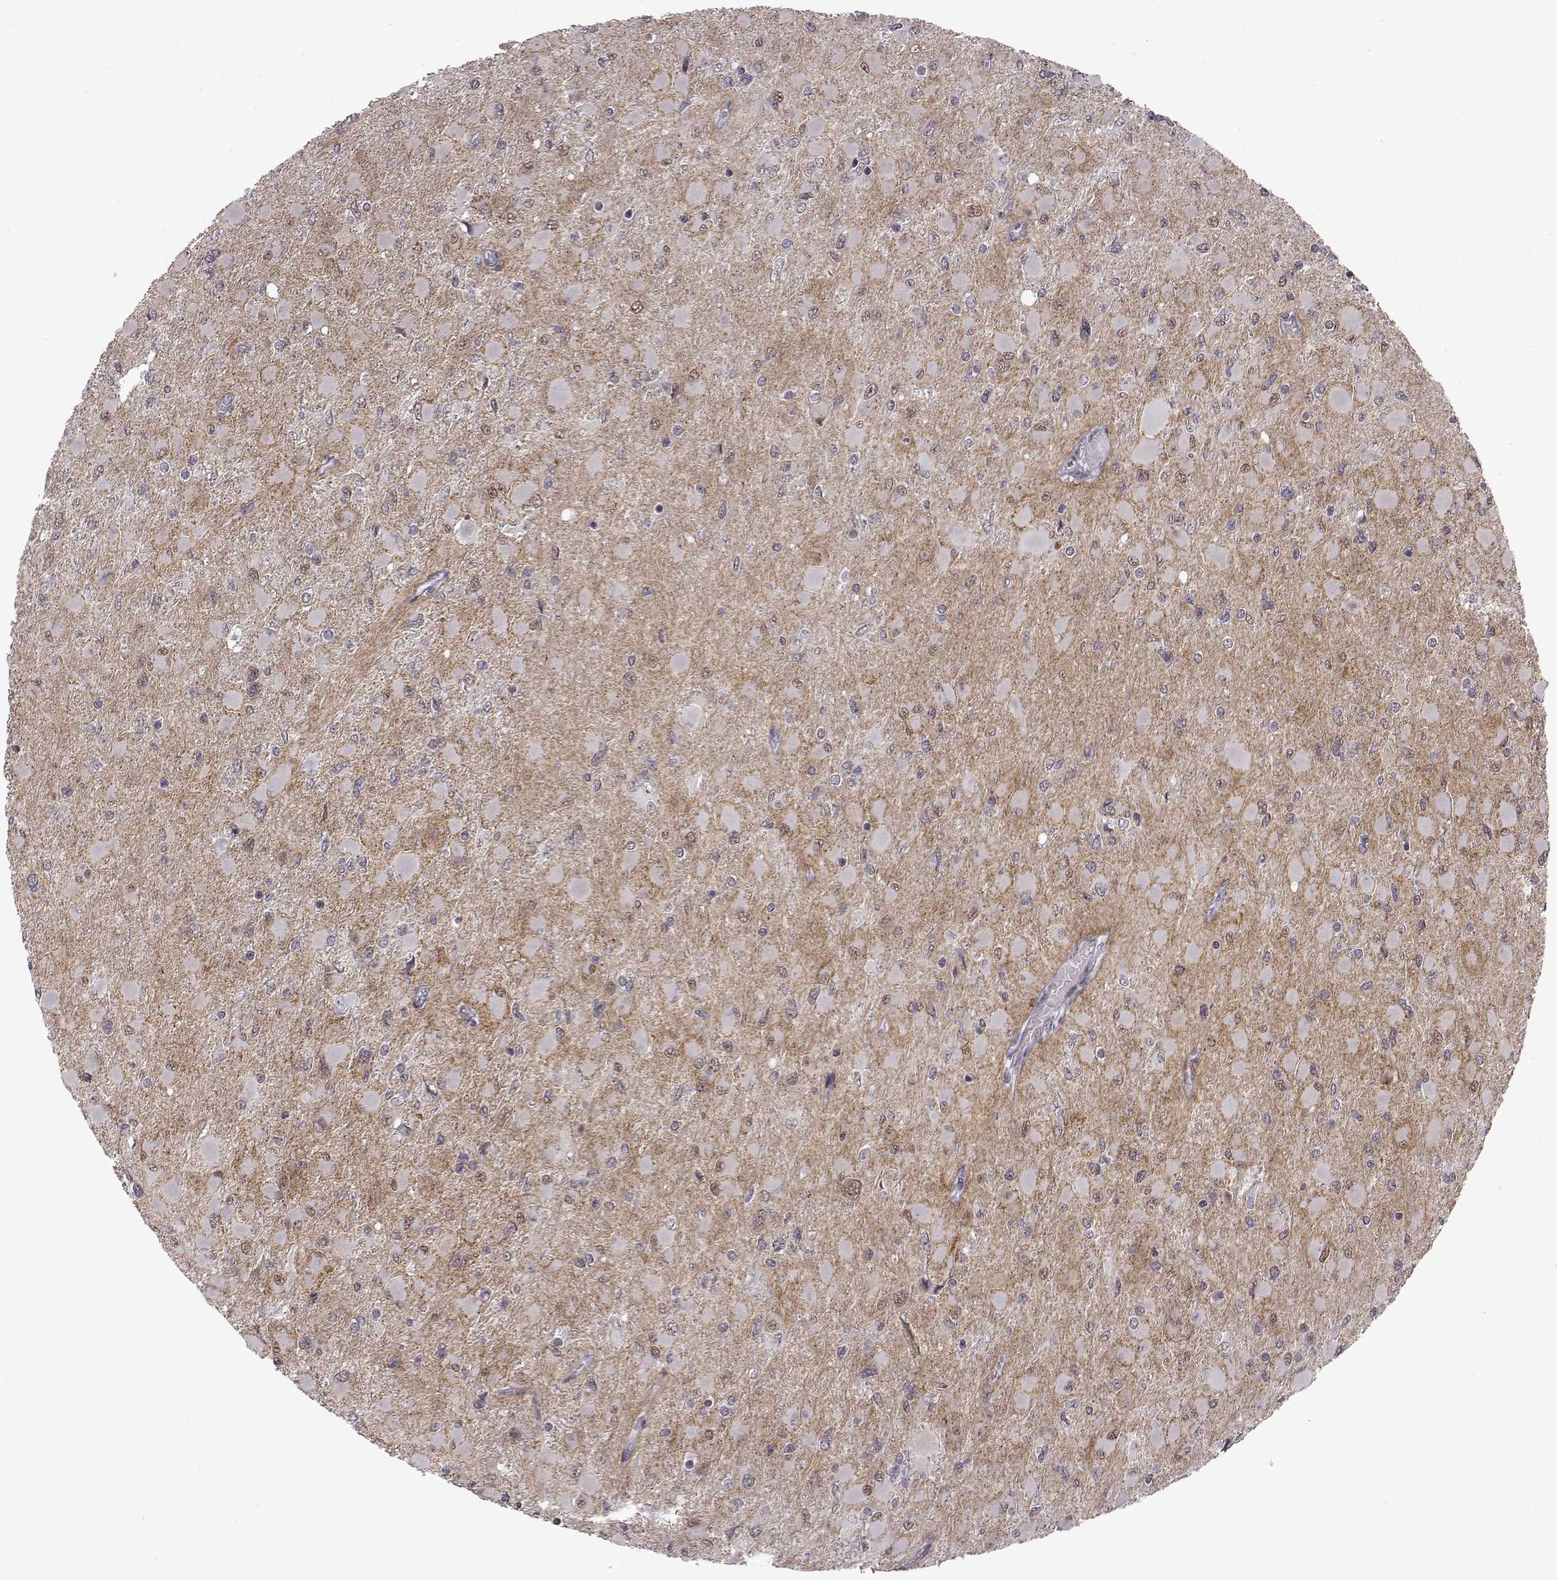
{"staining": {"intensity": "negative", "quantity": "none", "location": "none"}, "tissue": "glioma", "cell_type": "Tumor cells", "image_type": "cancer", "snomed": [{"axis": "morphology", "description": "Glioma, malignant, High grade"}, {"axis": "topography", "description": "Cerebral cortex"}], "caption": "DAB immunohistochemical staining of human malignant high-grade glioma demonstrates no significant staining in tumor cells.", "gene": "SYNPO2", "patient": {"sex": "female", "age": 36}}